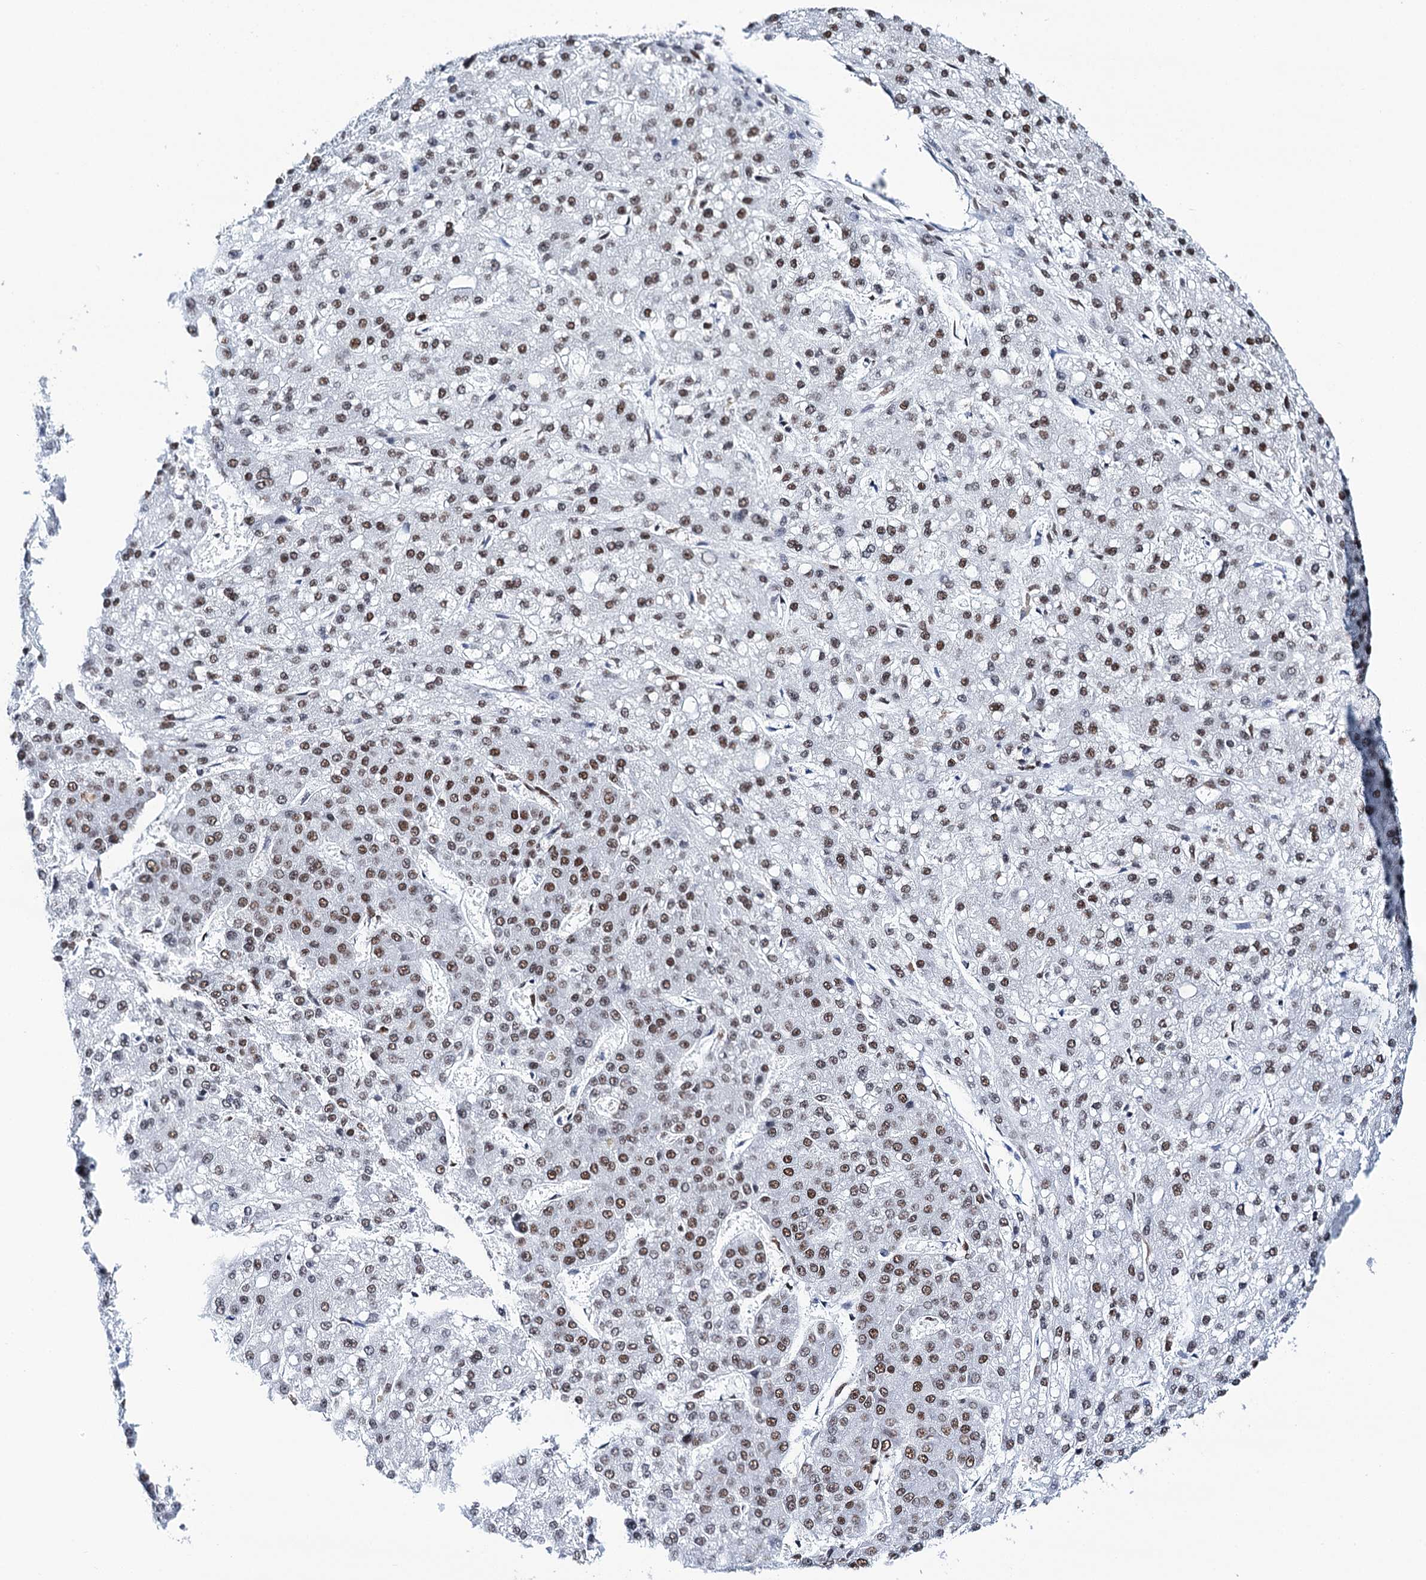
{"staining": {"intensity": "moderate", "quantity": ">75%", "location": "nuclear"}, "tissue": "liver cancer", "cell_type": "Tumor cells", "image_type": "cancer", "snomed": [{"axis": "morphology", "description": "Carcinoma, Hepatocellular, NOS"}, {"axis": "topography", "description": "Liver"}], "caption": "Immunohistochemical staining of human hepatocellular carcinoma (liver) shows medium levels of moderate nuclear protein positivity in about >75% of tumor cells.", "gene": "MATR3", "patient": {"sex": "male", "age": 67}}